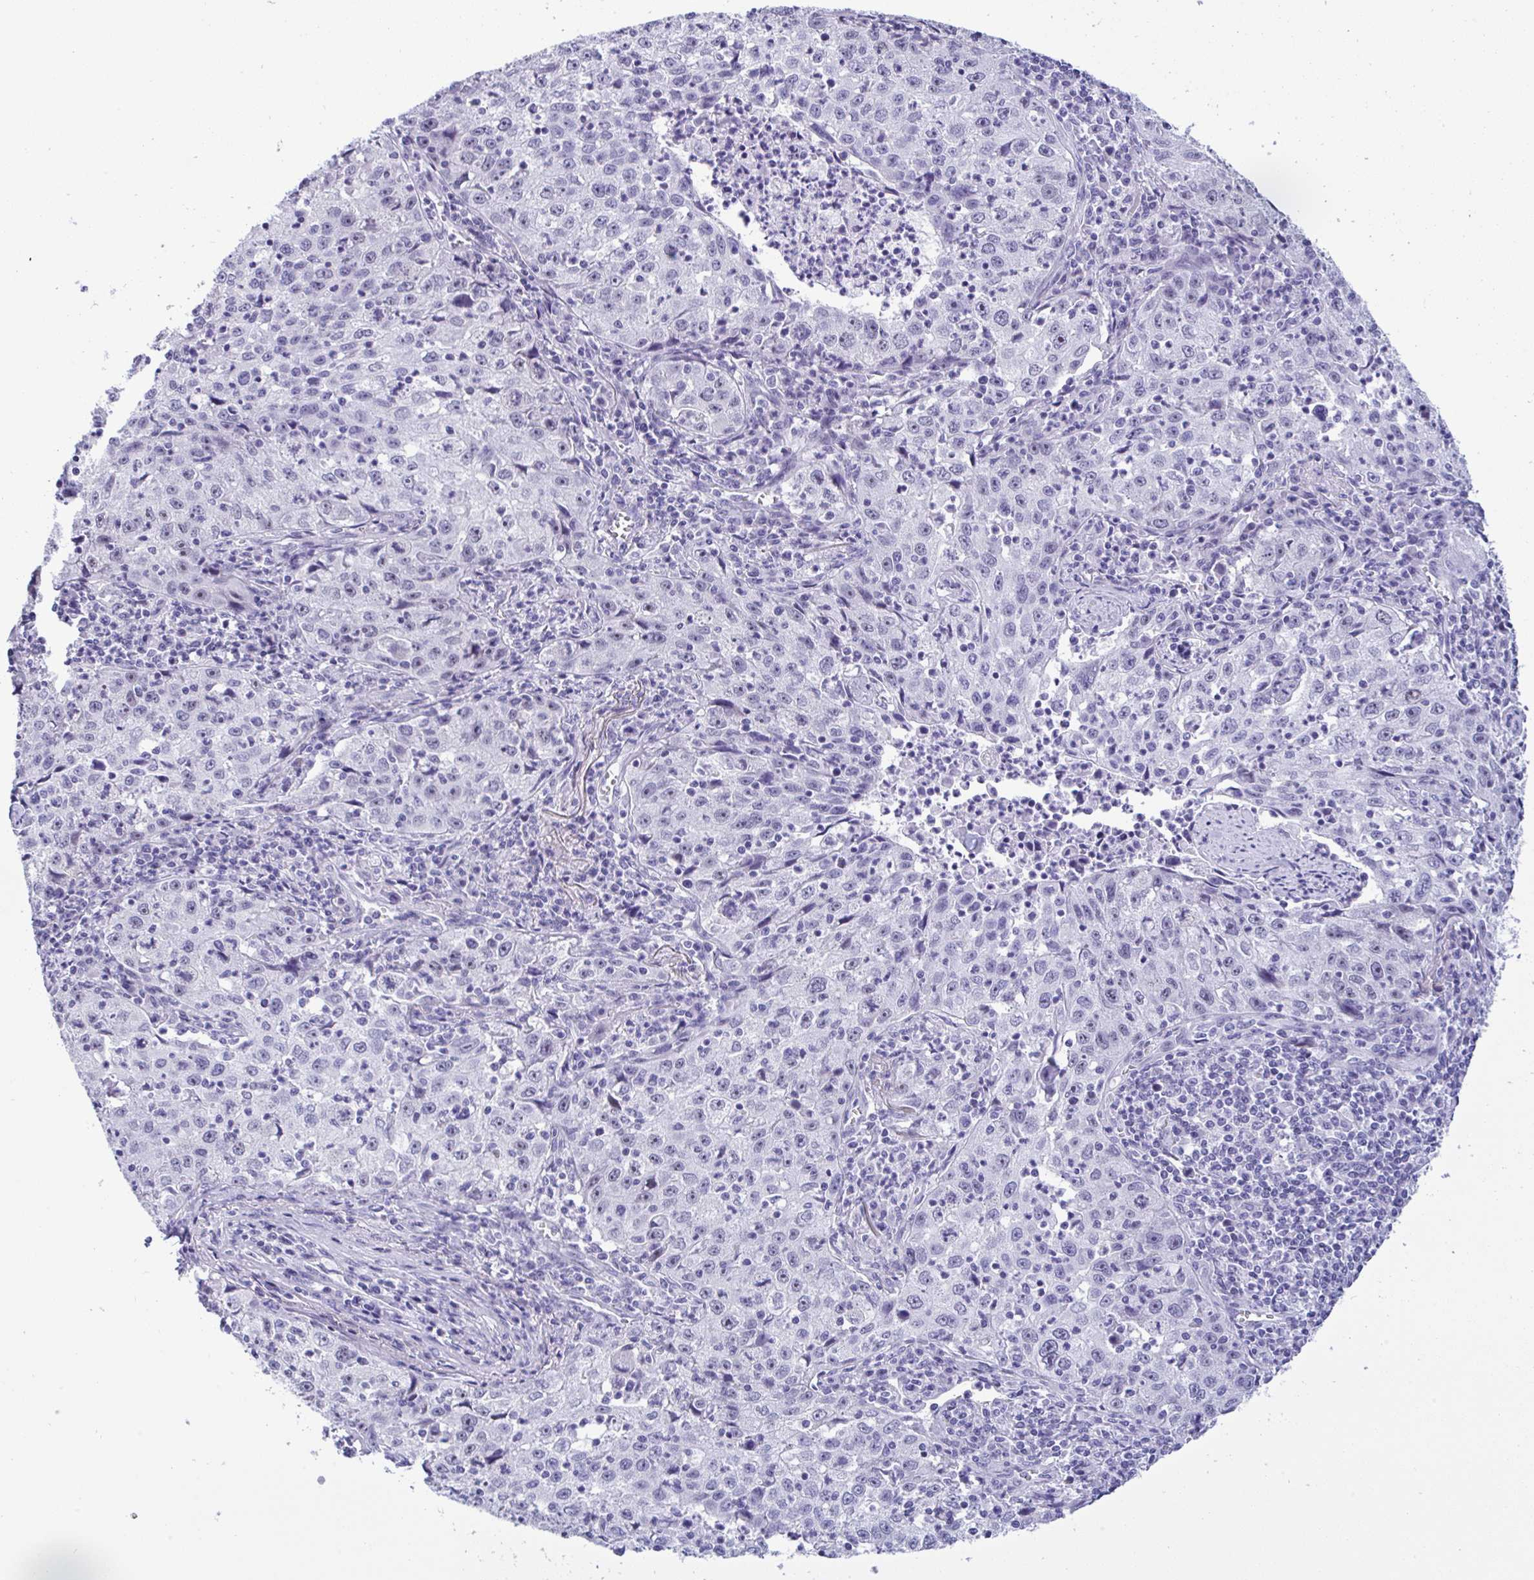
{"staining": {"intensity": "negative", "quantity": "none", "location": "none"}, "tissue": "lung cancer", "cell_type": "Tumor cells", "image_type": "cancer", "snomed": [{"axis": "morphology", "description": "Squamous cell carcinoma, NOS"}, {"axis": "topography", "description": "Lung"}], "caption": "Photomicrograph shows no protein expression in tumor cells of lung cancer tissue.", "gene": "YBX2", "patient": {"sex": "male", "age": 71}}